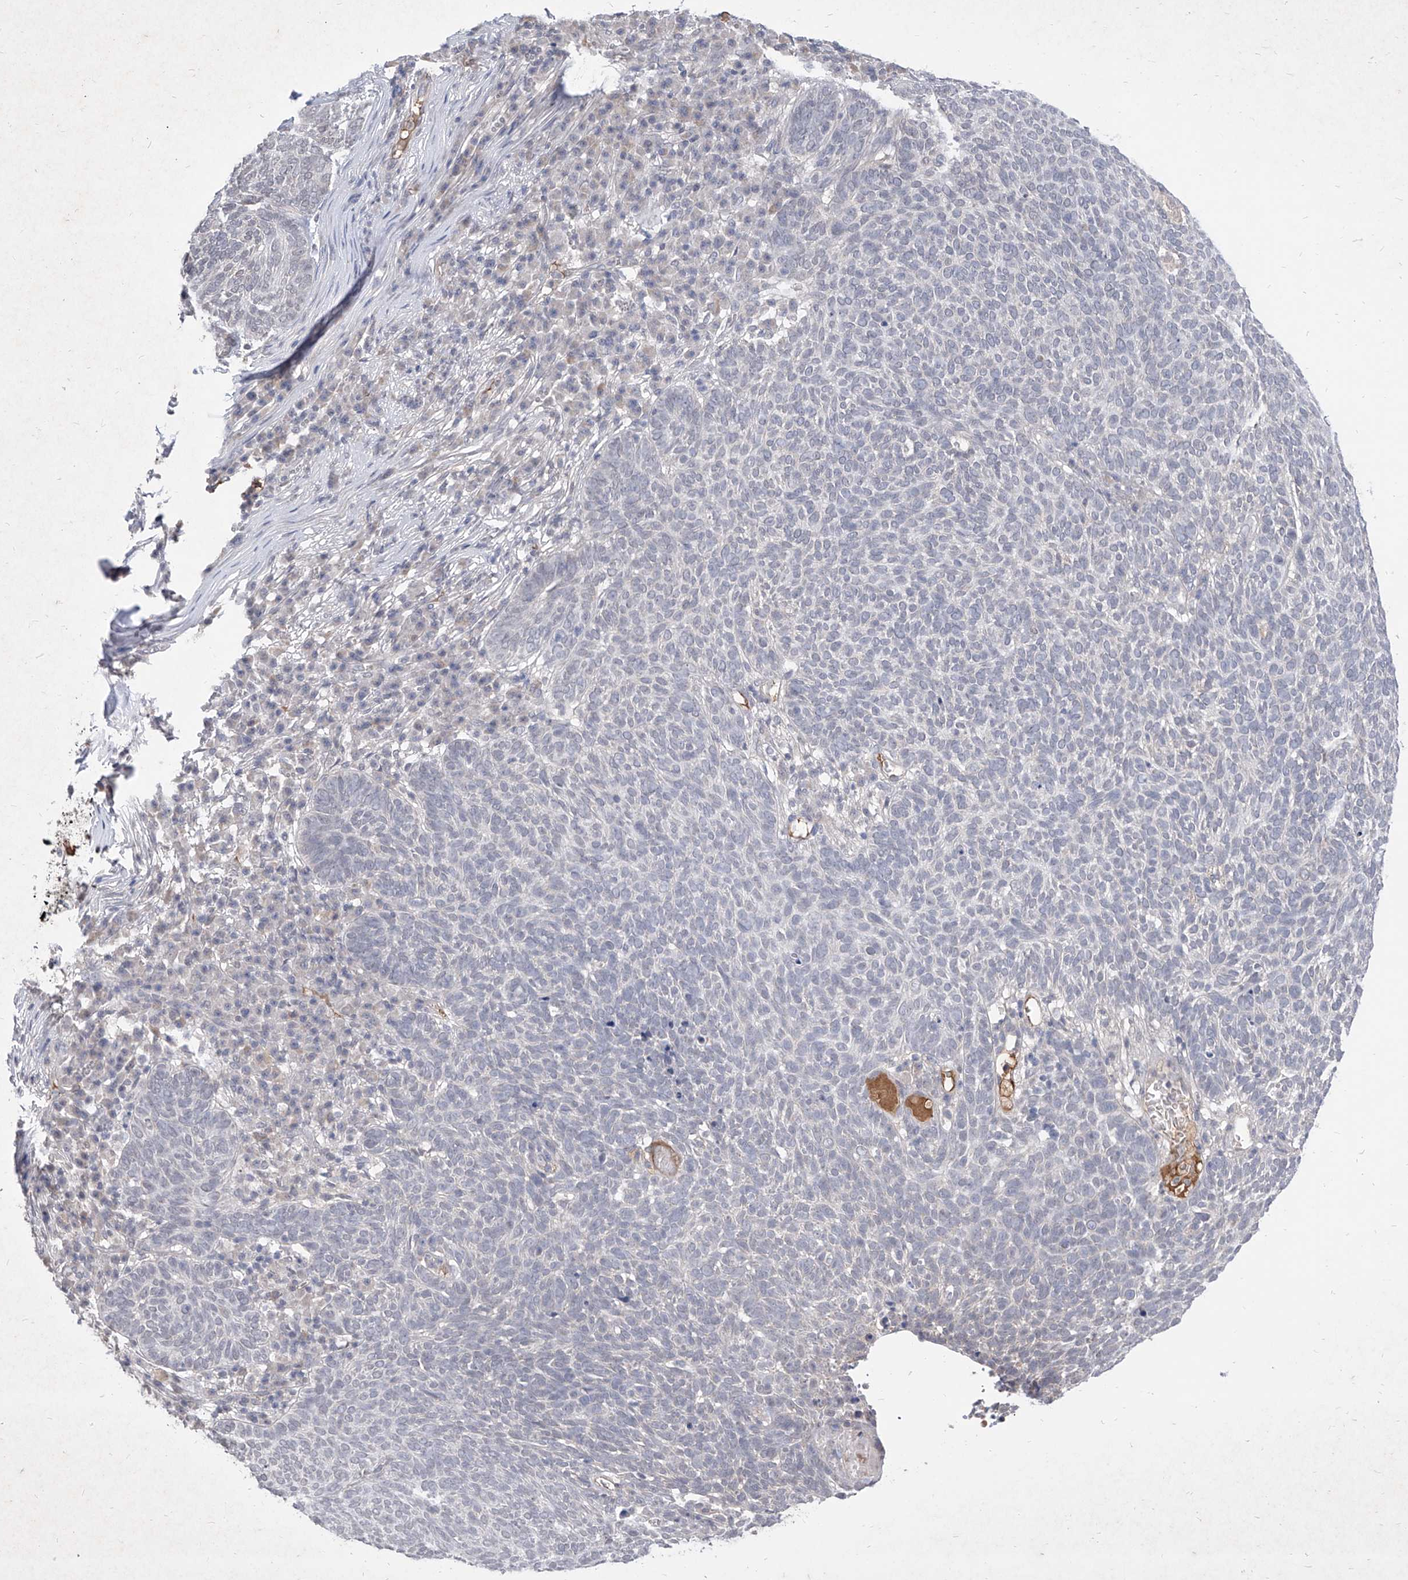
{"staining": {"intensity": "negative", "quantity": "none", "location": "none"}, "tissue": "skin cancer", "cell_type": "Tumor cells", "image_type": "cancer", "snomed": [{"axis": "morphology", "description": "Squamous cell carcinoma, NOS"}, {"axis": "topography", "description": "Skin"}], "caption": "Protein analysis of squamous cell carcinoma (skin) exhibits no significant expression in tumor cells. The staining was performed using DAB (3,3'-diaminobenzidine) to visualize the protein expression in brown, while the nuclei were stained in blue with hematoxylin (Magnification: 20x).", "gene": "C4A", "patient": {"sex": "female", "age": 90}}